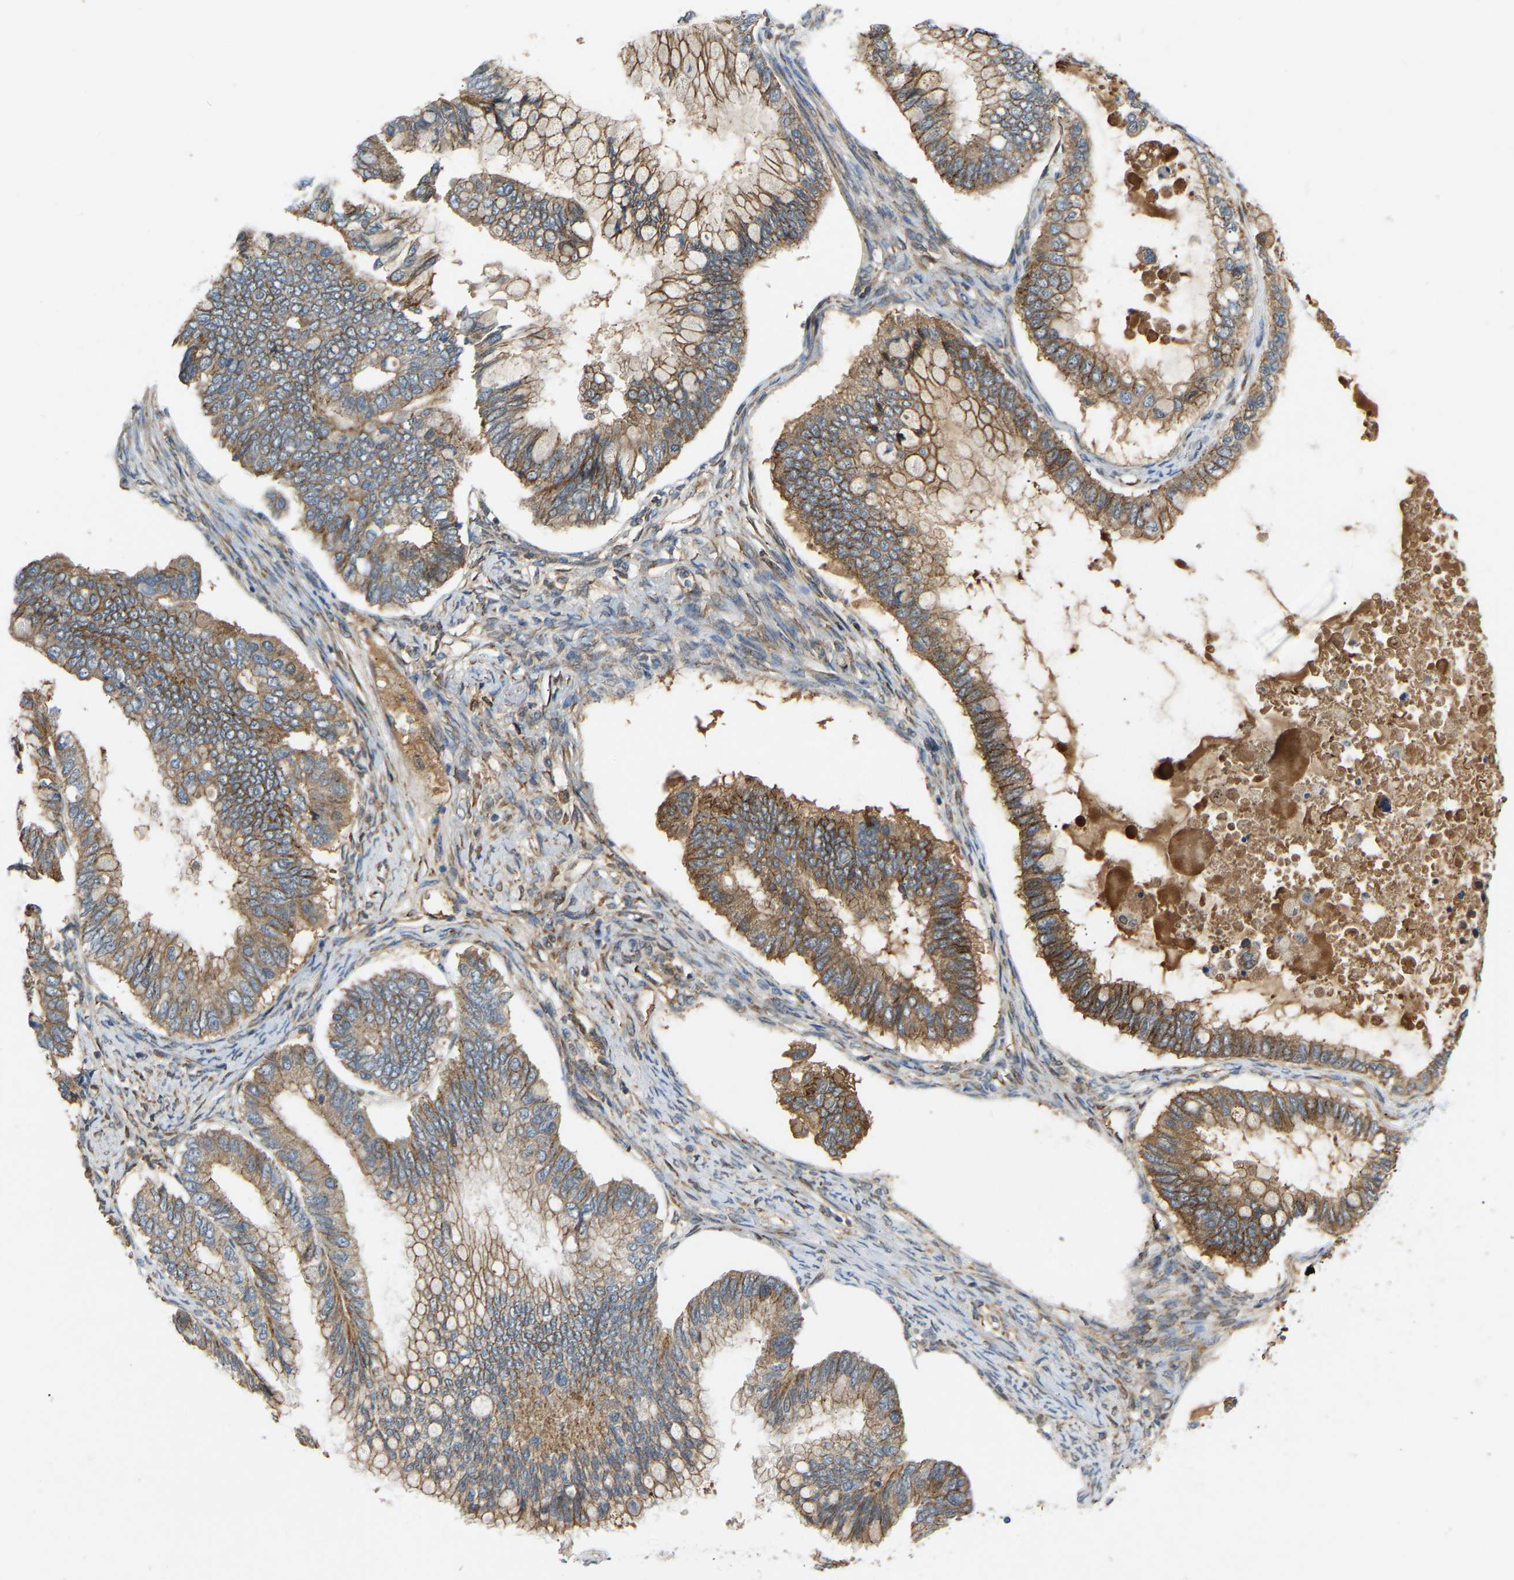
{"staining": {"intensity": "moderate", "quantity": ">75%", "location": "cytoplasmic/membranous"}, "tissue": "ovarian cancer", "cell_type": "Tumor cells", "image_type": "cancer", "snomed": [{"axis": "morphology", "description": "Cystadenocarcinoma, mucinous, NOS"}, {"axis": "topography", "description": "Ovary"}], "caption": "Brown immunohistochemical staining in human ovarian cancer exhibits moderate cytoplasmic/membranous staining in approximately >75% of tumor cells.", "gene": "PTCD1", "patient": {"sex": "female", "age": 80}}